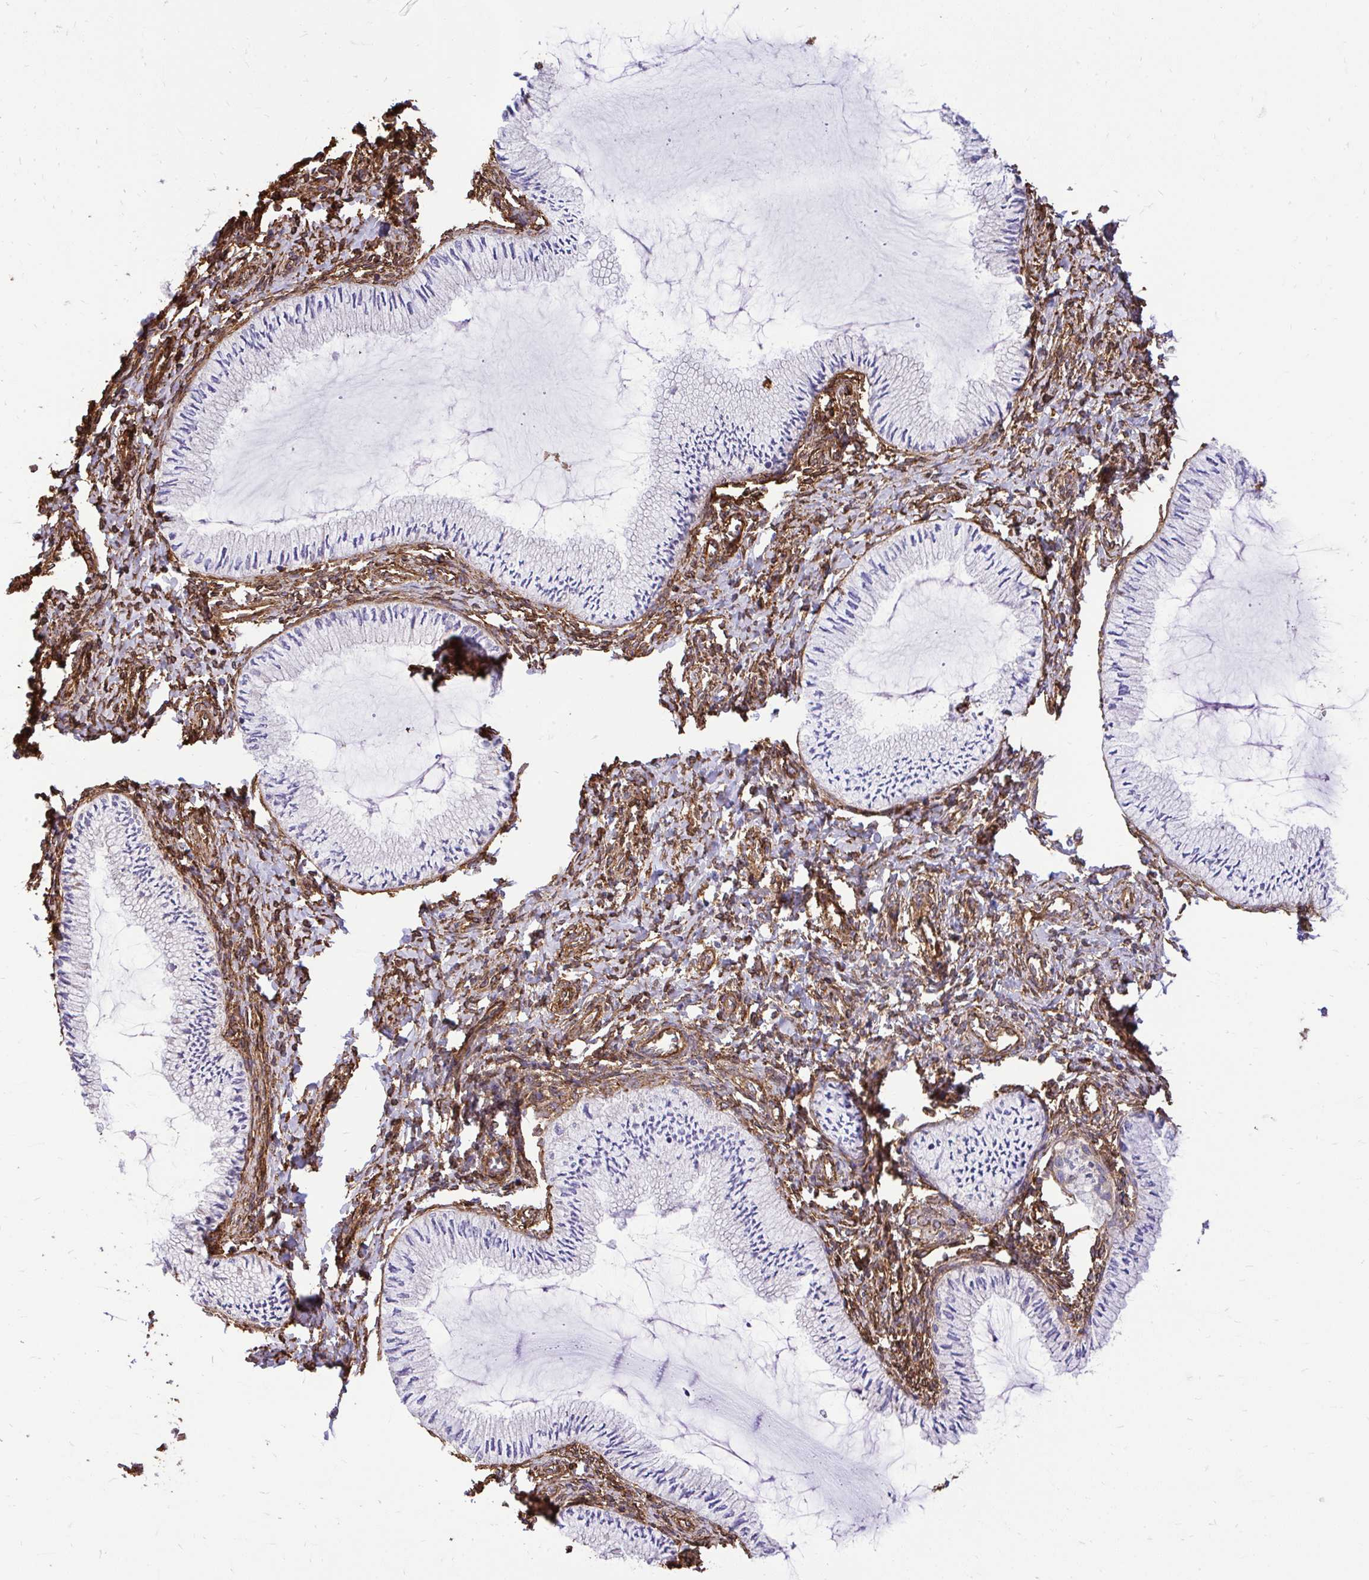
{"staining": {"intensity": "negative", "quantity": "none", "location": "none"}, "tissue": "cervix", "cell_type": "Glandular cells", "image_type": "normal", "snomed": [{"axis": "morphology", "description": "Normal tissue, NOS"}, {"axis": "topography", "description": "Cervix"}], "caption": "DAB (3,3'-diaminobenzidine) immunohistochemical staining of unremarkable human cervix exhibits no significant staining in glandular cells. (IHC, brightfield microscopy, high magnification).", "gene": "PTPRK", "patient": {"sex": "female", "age": 24}}